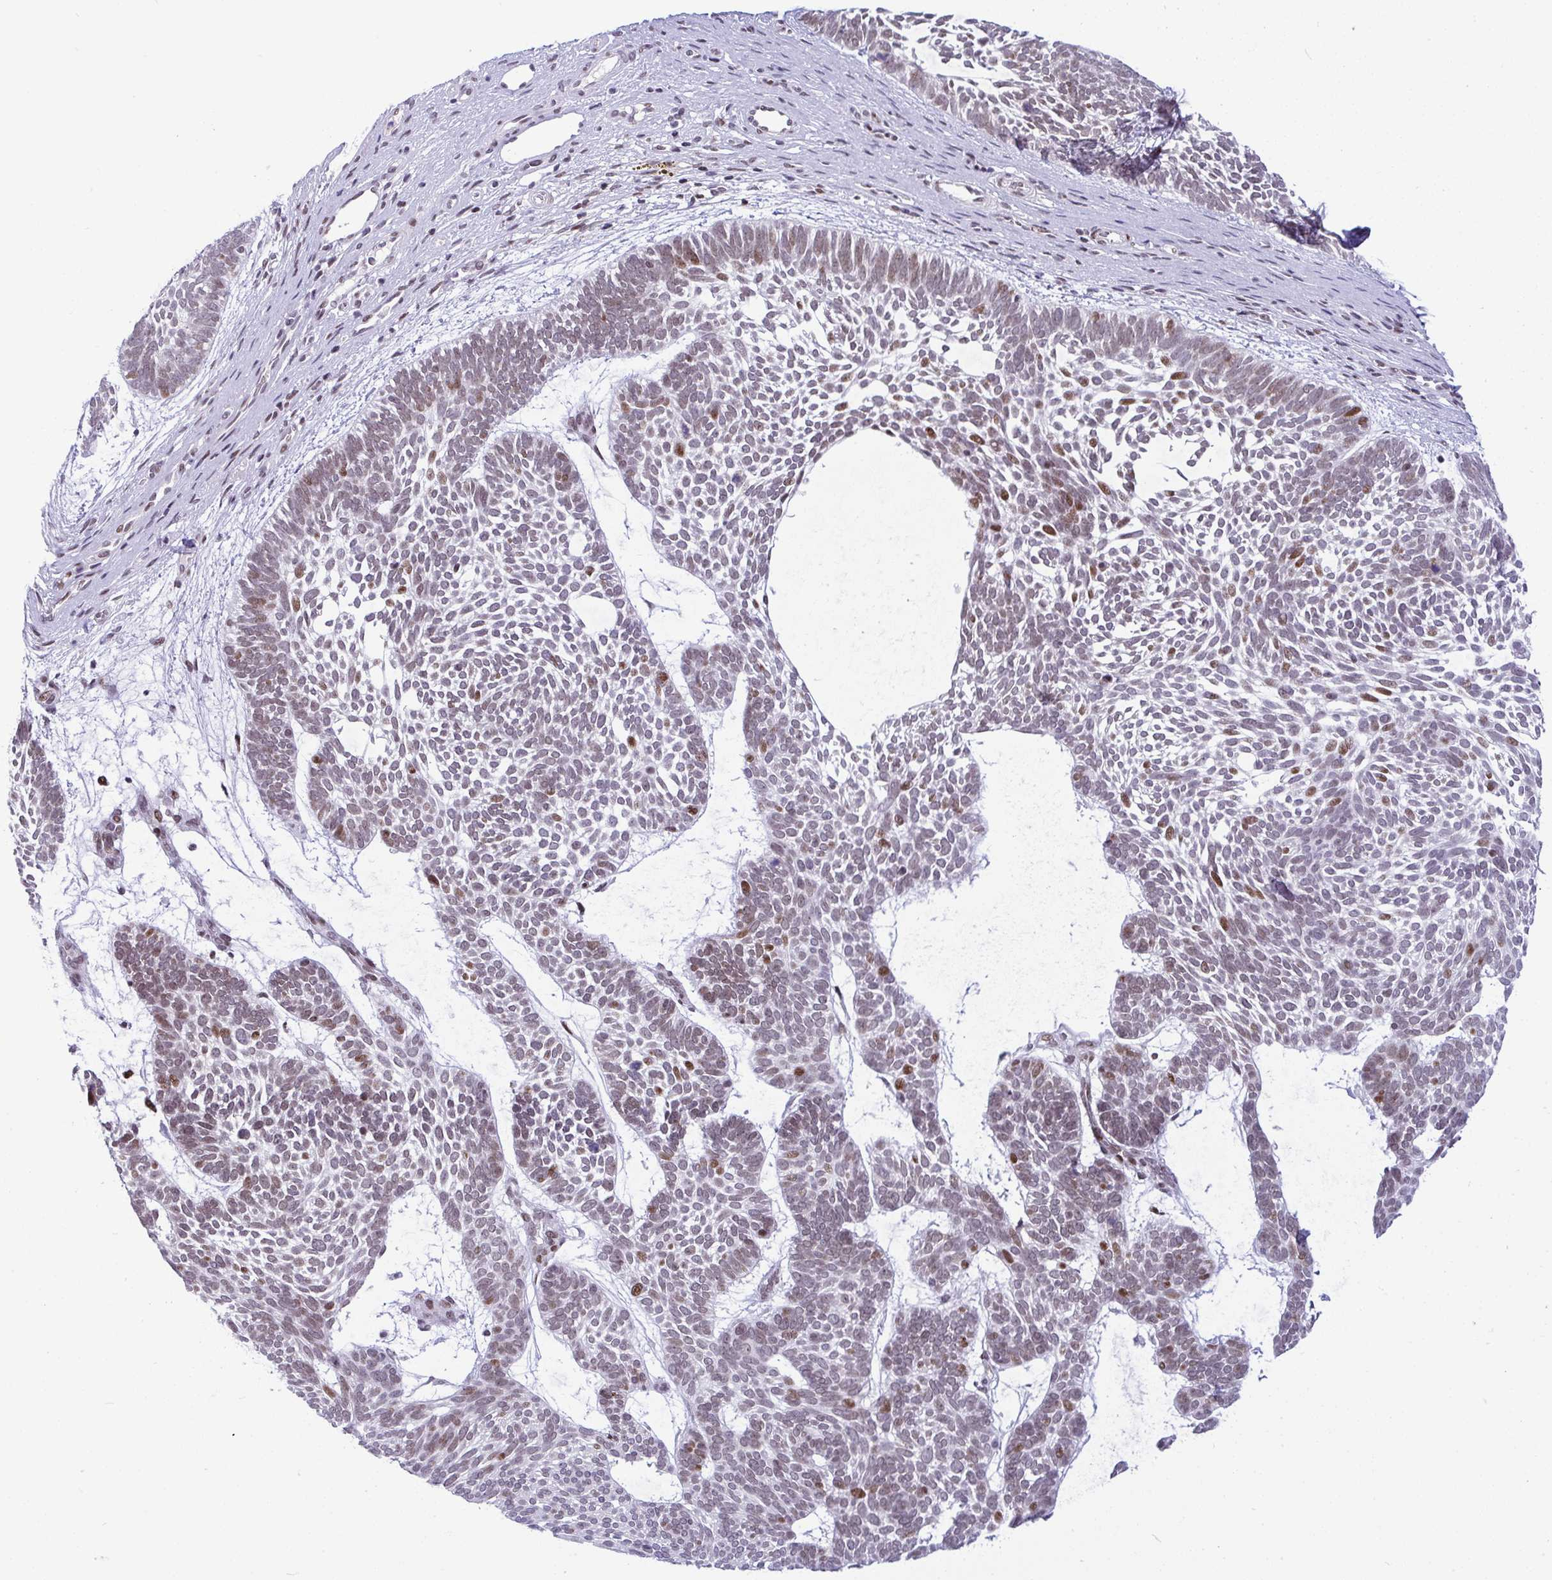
{"staining": {"intensity": "moderate", "quantity": "<25%", "location": "nuclear"}, "tissue": "skin cancer", "cell_type": "Tumor cells", "image_type": "cancer", "snomed": [{"axis": "morphology", "description": "Basal cell carcinoma"}, {"axis": "topography", "description": "Skin"}, {"axis": "topography", "description": "Skin of face"}], "caption": "IHC micrograph of human basal cell carcinoma (skin) stained for a protein (brown), which displays low levels of moderate nuclear expression in about <25% of tumor cells.", "gene": "ZFHX3", "patient": {"sex": "male", "age": 83}}